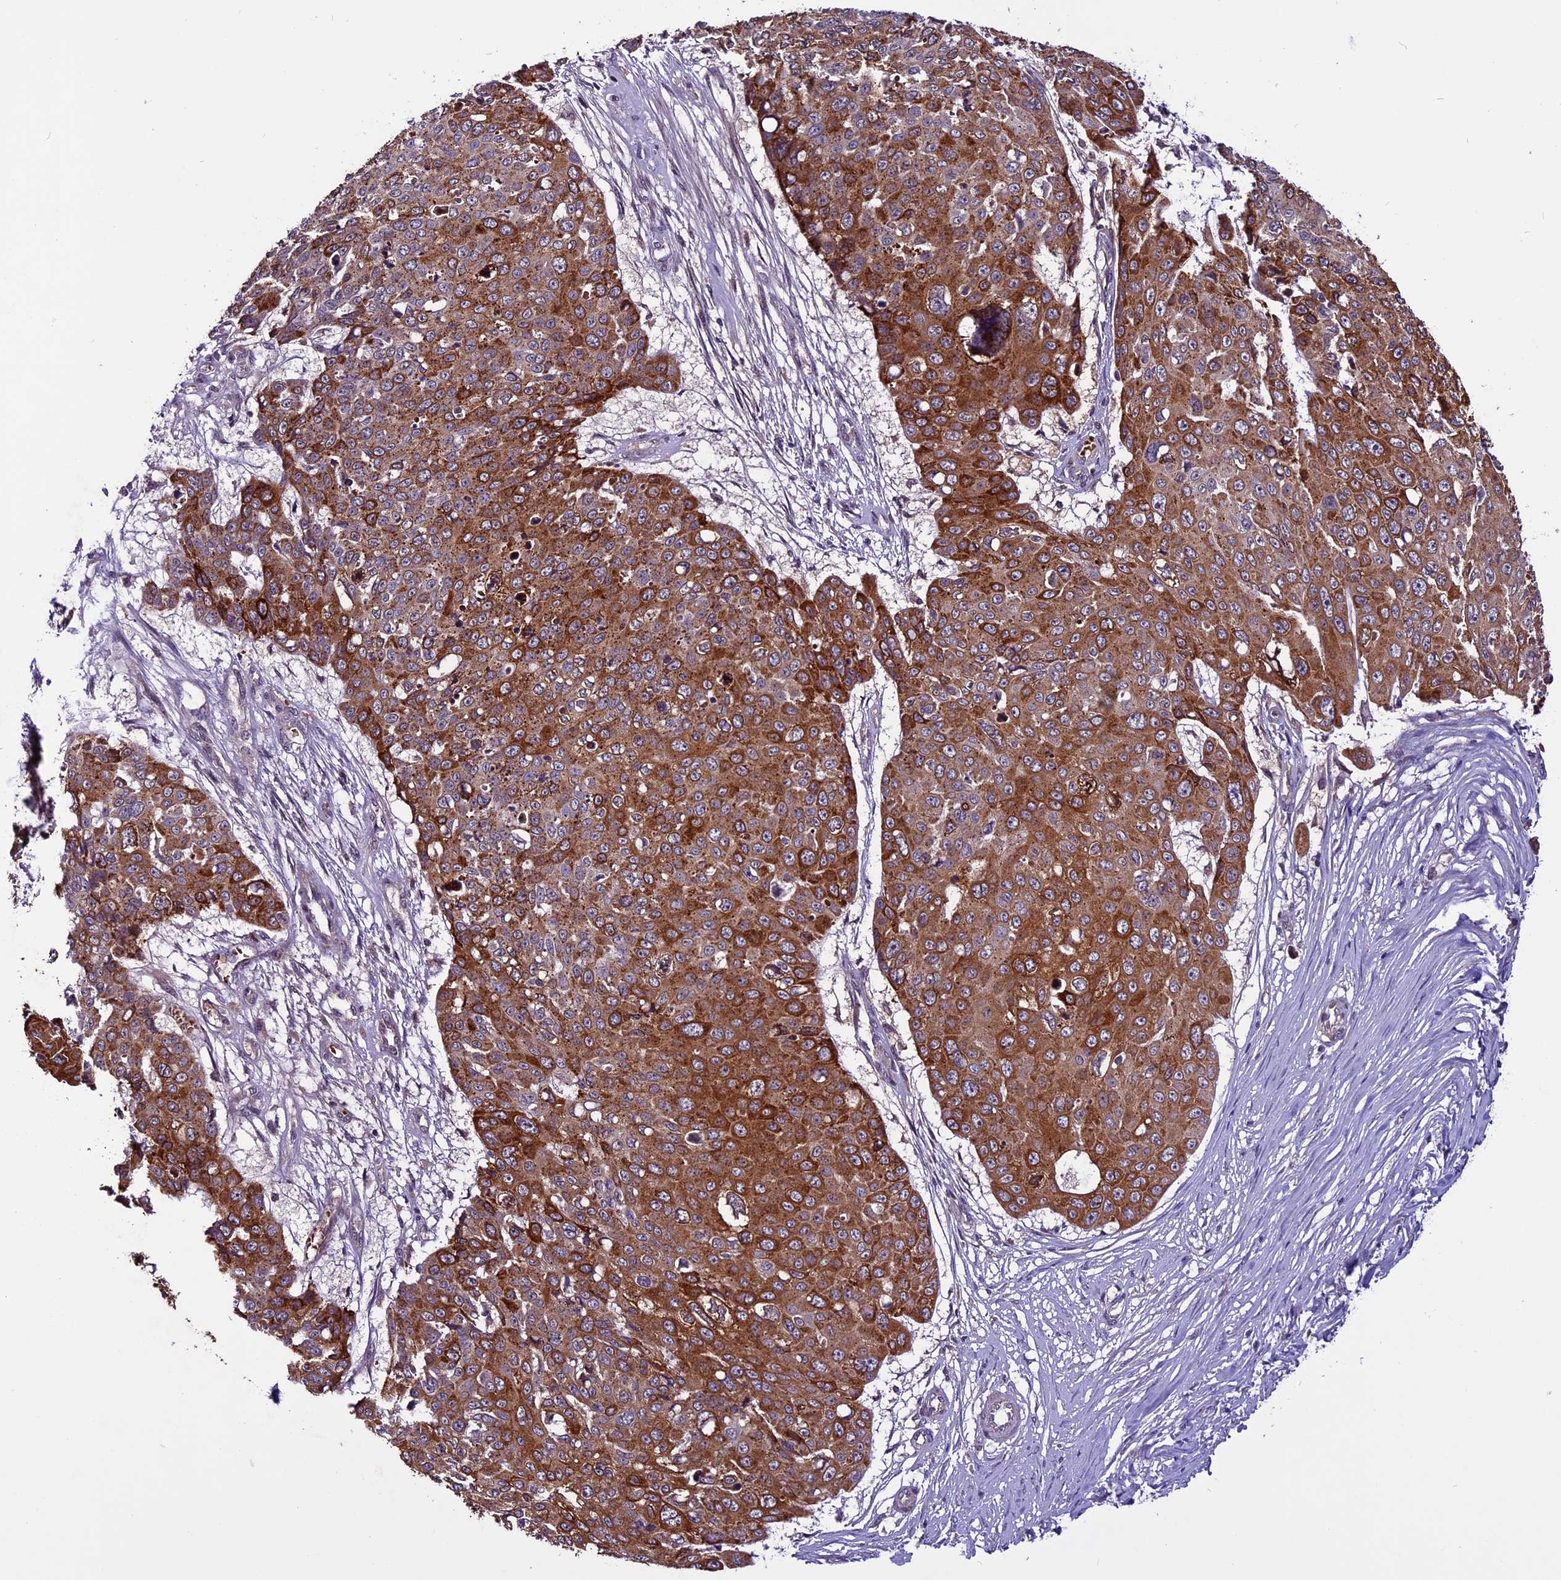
{"staining": {"intensity": "strong", "quantity": ">75%", "location": "cytoplasmic/membranous"}, "tissue": "skin cancer", "cell_type": "Tumor cells", "image_type": "cancer", "snomed": [{"axis": "morphology", "description": "Squamous cell carcinoma, NOS"}, {"axis": "topography", "description": "Skin"}], "caption": "Skin squamous cell carcinoma stained for a protein (brown) shows strong cytoplasmic/membranous positive expression in approximately >75% of tumor cells.", "gene": "RINL", "patient": {"sex": "male", "age": 71}}